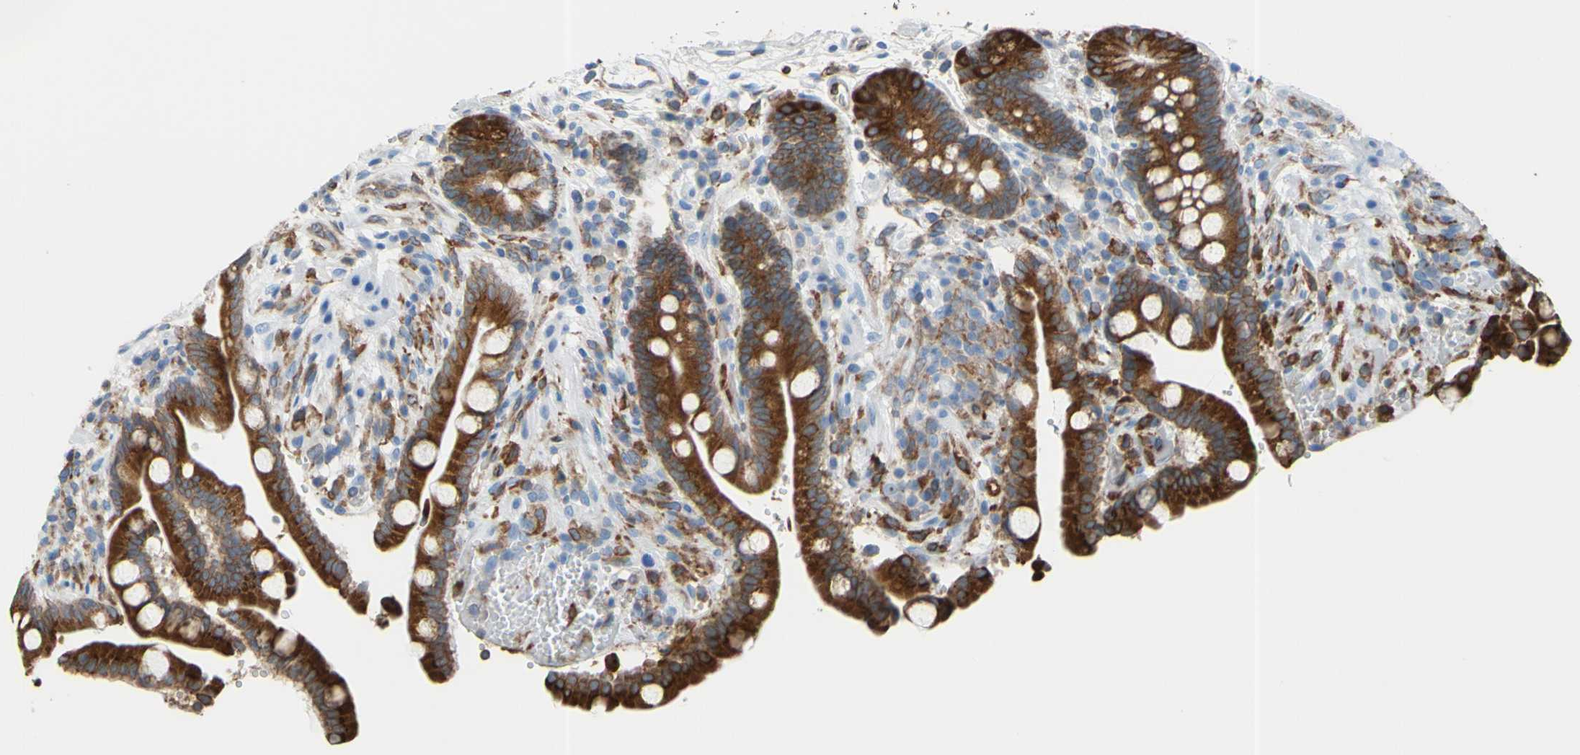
{"staining": {"intensity": "strong", "quantity": "25%-75%", "location": "cytoplasmic/membranous"}, "tissue": "colon", "cell_type": "Endothelial cells", "image_type": "normal", "snomed": [{"axis": "morphology", "description": "Normal tissue, NOS"}, {"axis": "topography", "description": "Colon"}], "caption": "Immunohistochemistry image of unremarkable colon: human colon stained using immunohistochemistry reveals high levels of strong protein expression localized specifically in the cytoplasmic/membranous of endothelial cells, appearing as a cytoplasmic/membranous brown color.", "gene": "MGST2", "patient": {"sex": "male", "age": 73}}